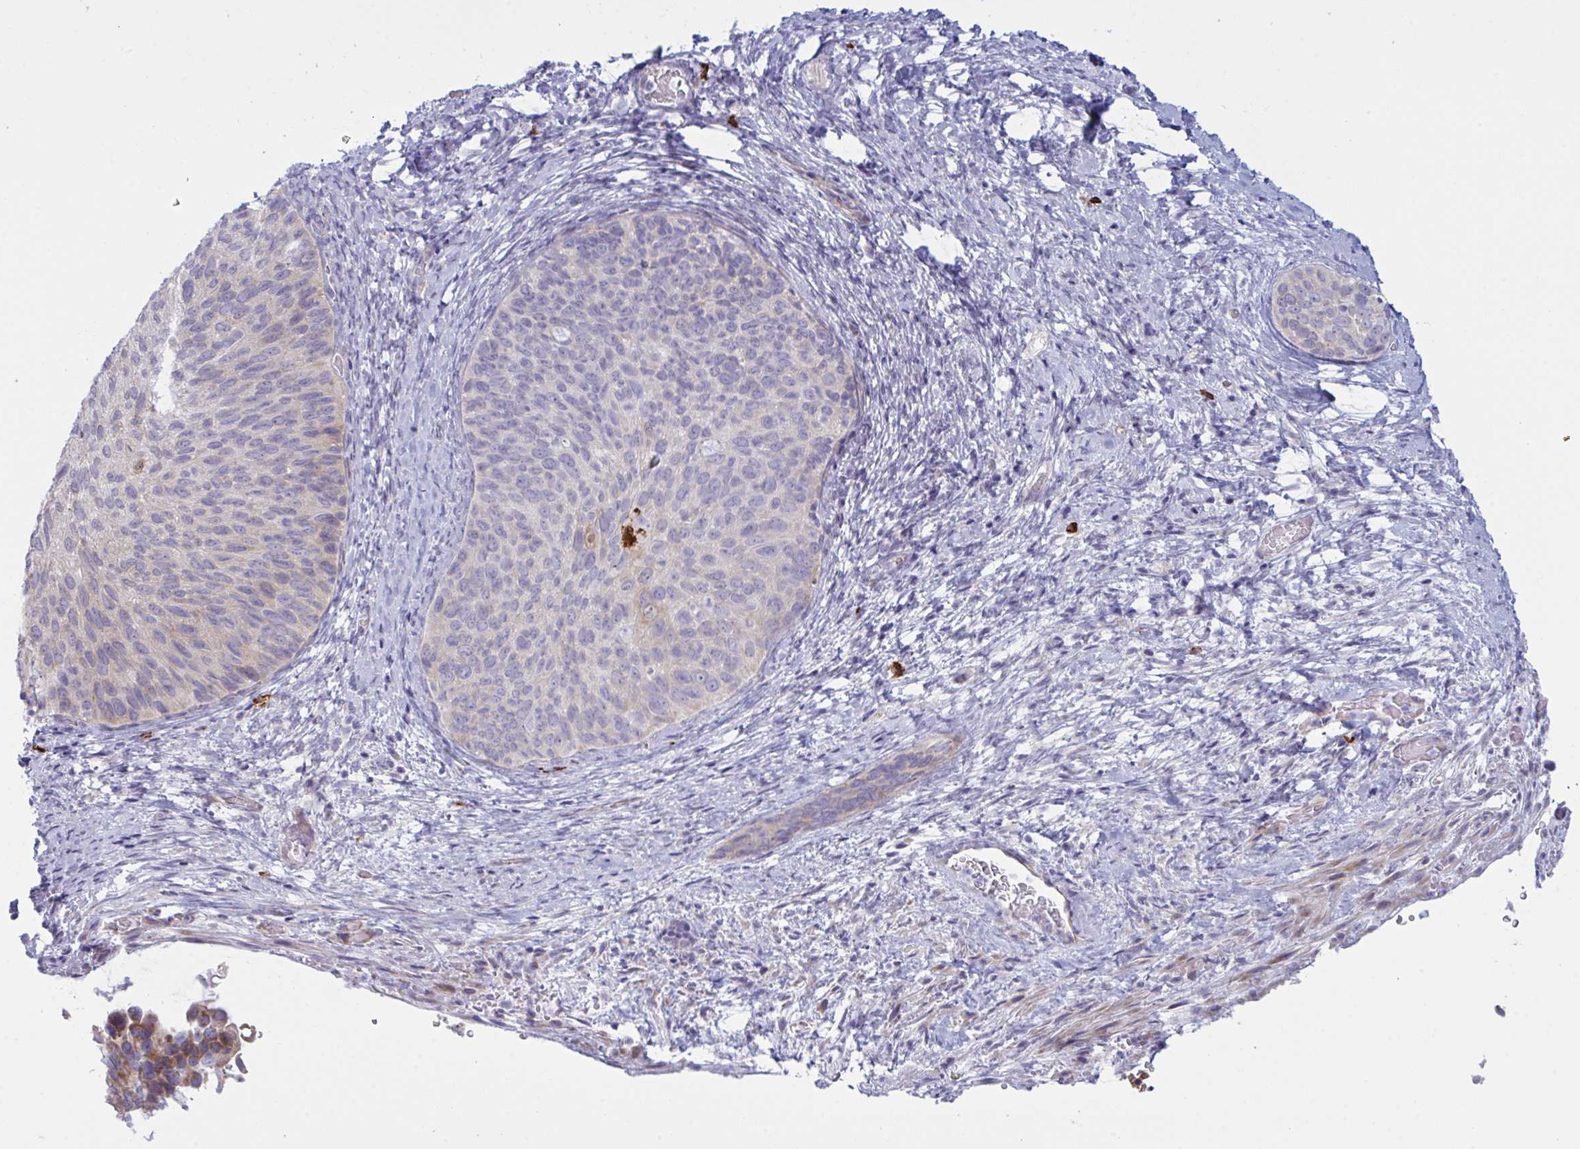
{"staining": {"intensity": "negative", "quantity": "none", "location": "none"}, "tissue": "cervical cancer", "cell_type": "Tumor cells", "image_type": "cancer", "snomed": [{"axis": "morphology", "description": "Squamous cell carcinoma, NOS"}, {"axis": "topography", "description": "Cervix"}], "caption": "Human cervical cancer stained for a protein using immunohistochemistry (IHC) displays no staining in tumor cells.", "gene": "ZNF684", "patient": {"sex": "female", "age": 80}}